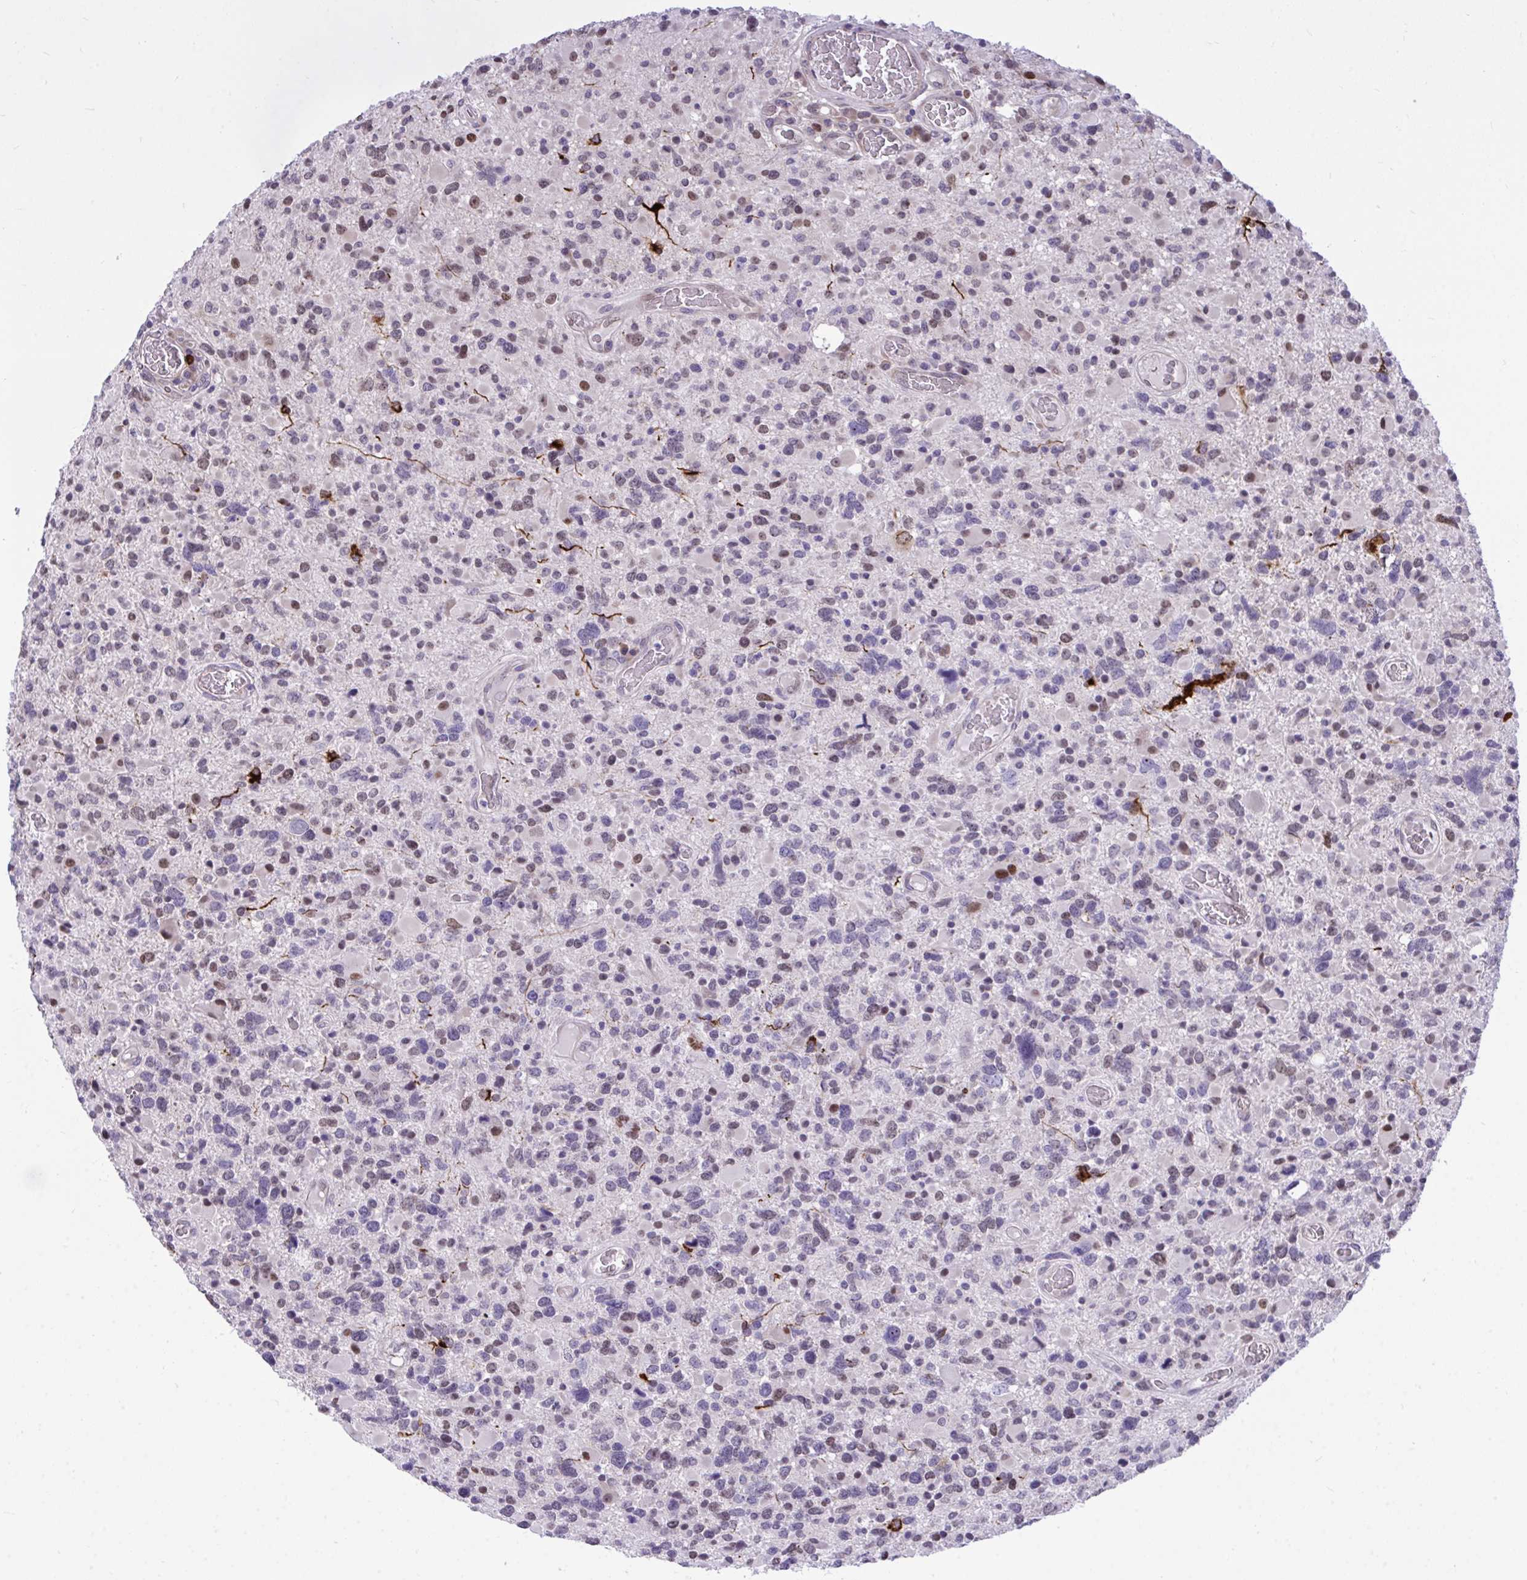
{"staining": {"intensity": "weak", "quantity": "<25%", "location": "nuclear"}, "tissue": "glioma", "cell_type": "Tumor cells", "image_type": "cancer", "snomed": [{"axis": "morphology", "description": "Glioma, malignant, High grade"}, {"axis": "topography", "description": "Brain"}], "caption": "The photomicrograph demonstrates no staining of tumor cells in malignant high-grade glioma.", "gene": "HMBOX1", "patient": {"sex": "female", "age": 40}}